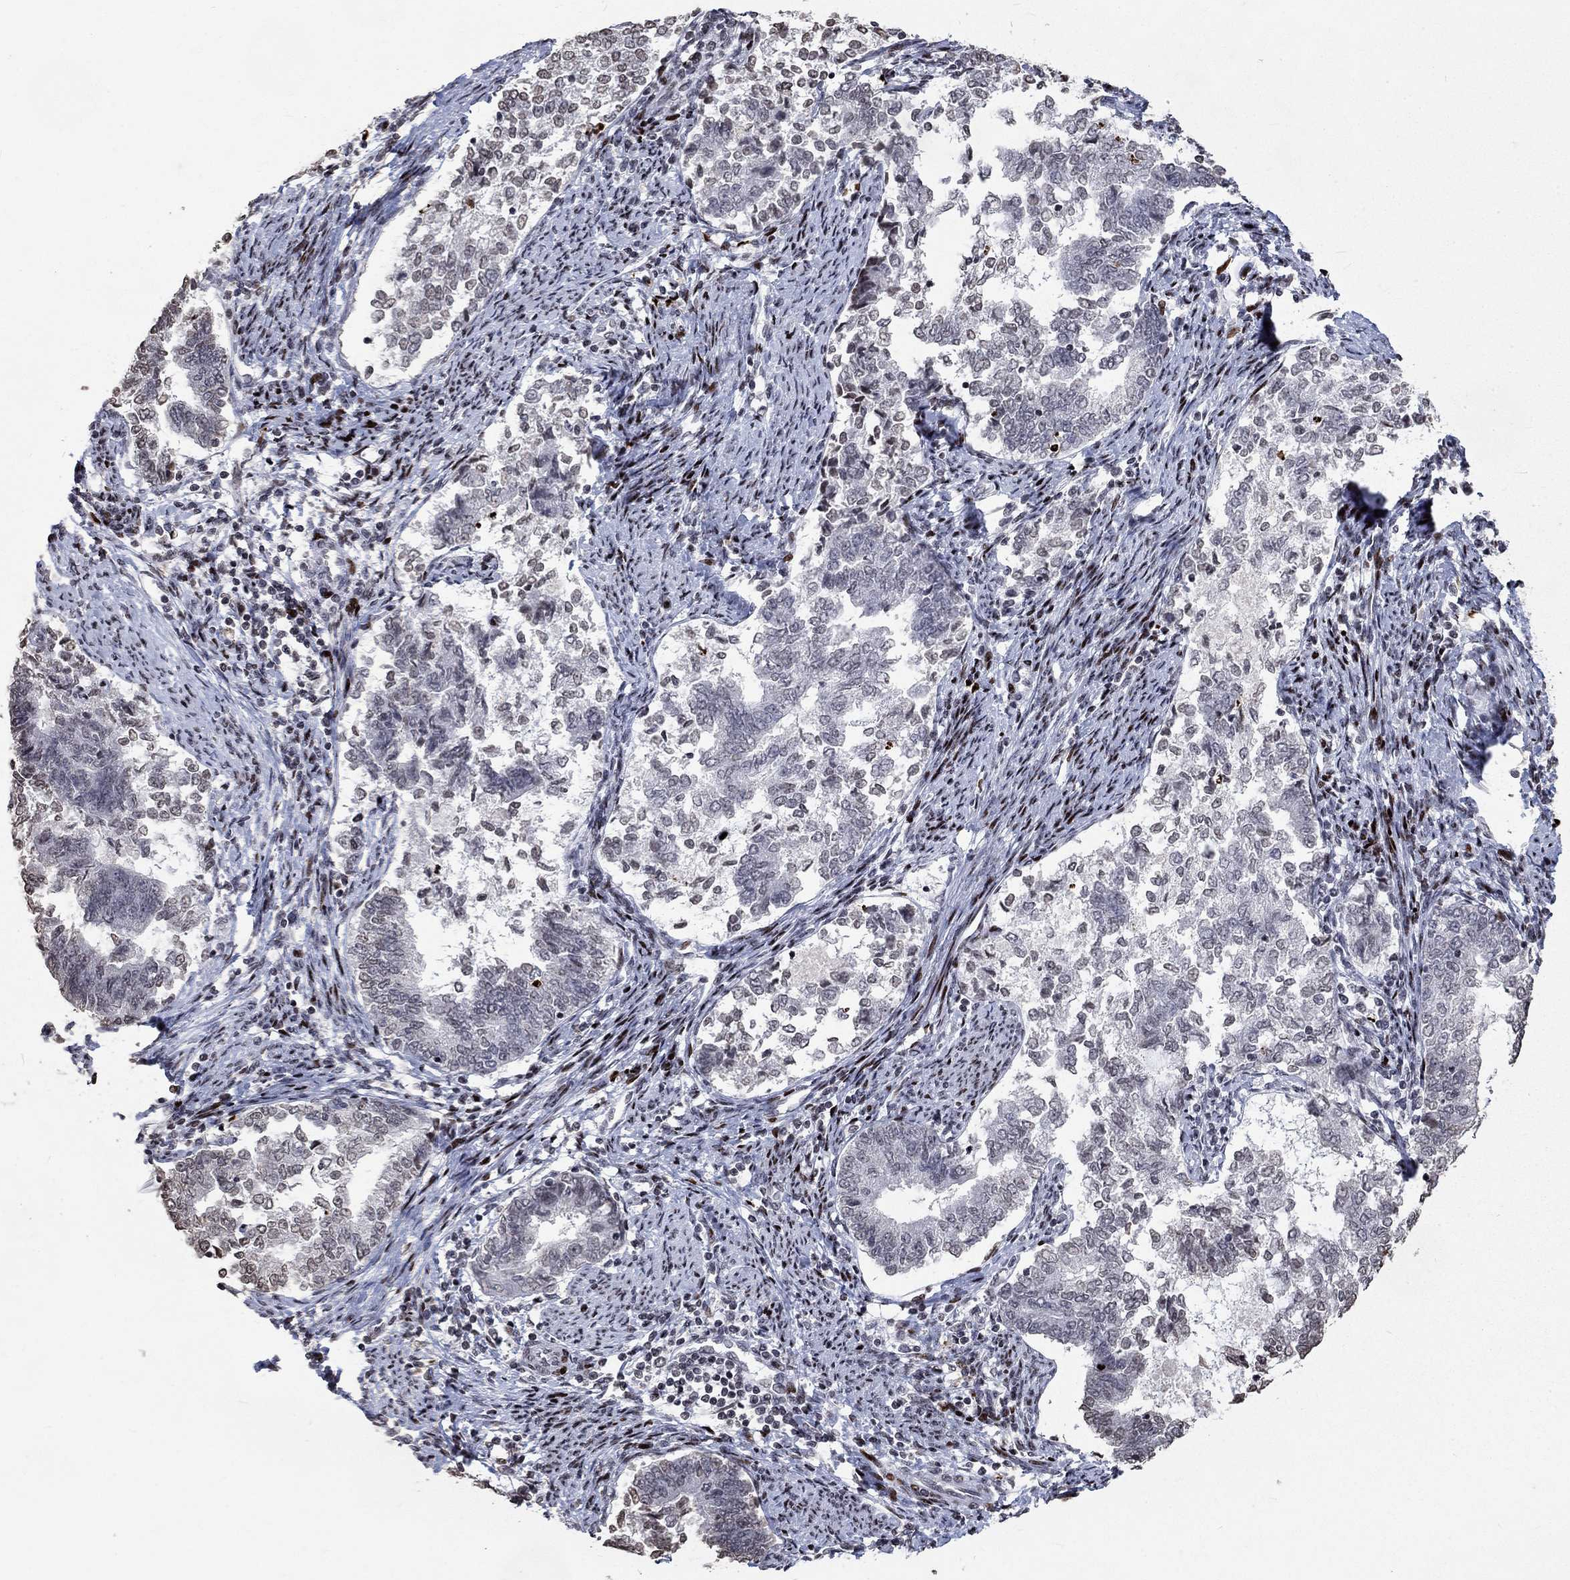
{"staining": {"intensity": "negative", "quantity": "none", "location": "none"}, "tissue": "endometrial cancer", "cell_type": "Tumor cells", "image_type": "cancer", "snomed": [{"axis": "morphology", "description": "Adenocarcinoma, NOS"}, {"axis": "topography", "description": "Endometrium"}], "caption": "Tumor cells show no significant protein staining in endometrial cancer (adenocarcinoma).", "gene": "SRSF3", "patient": {"sex": "female", "age": 65}}